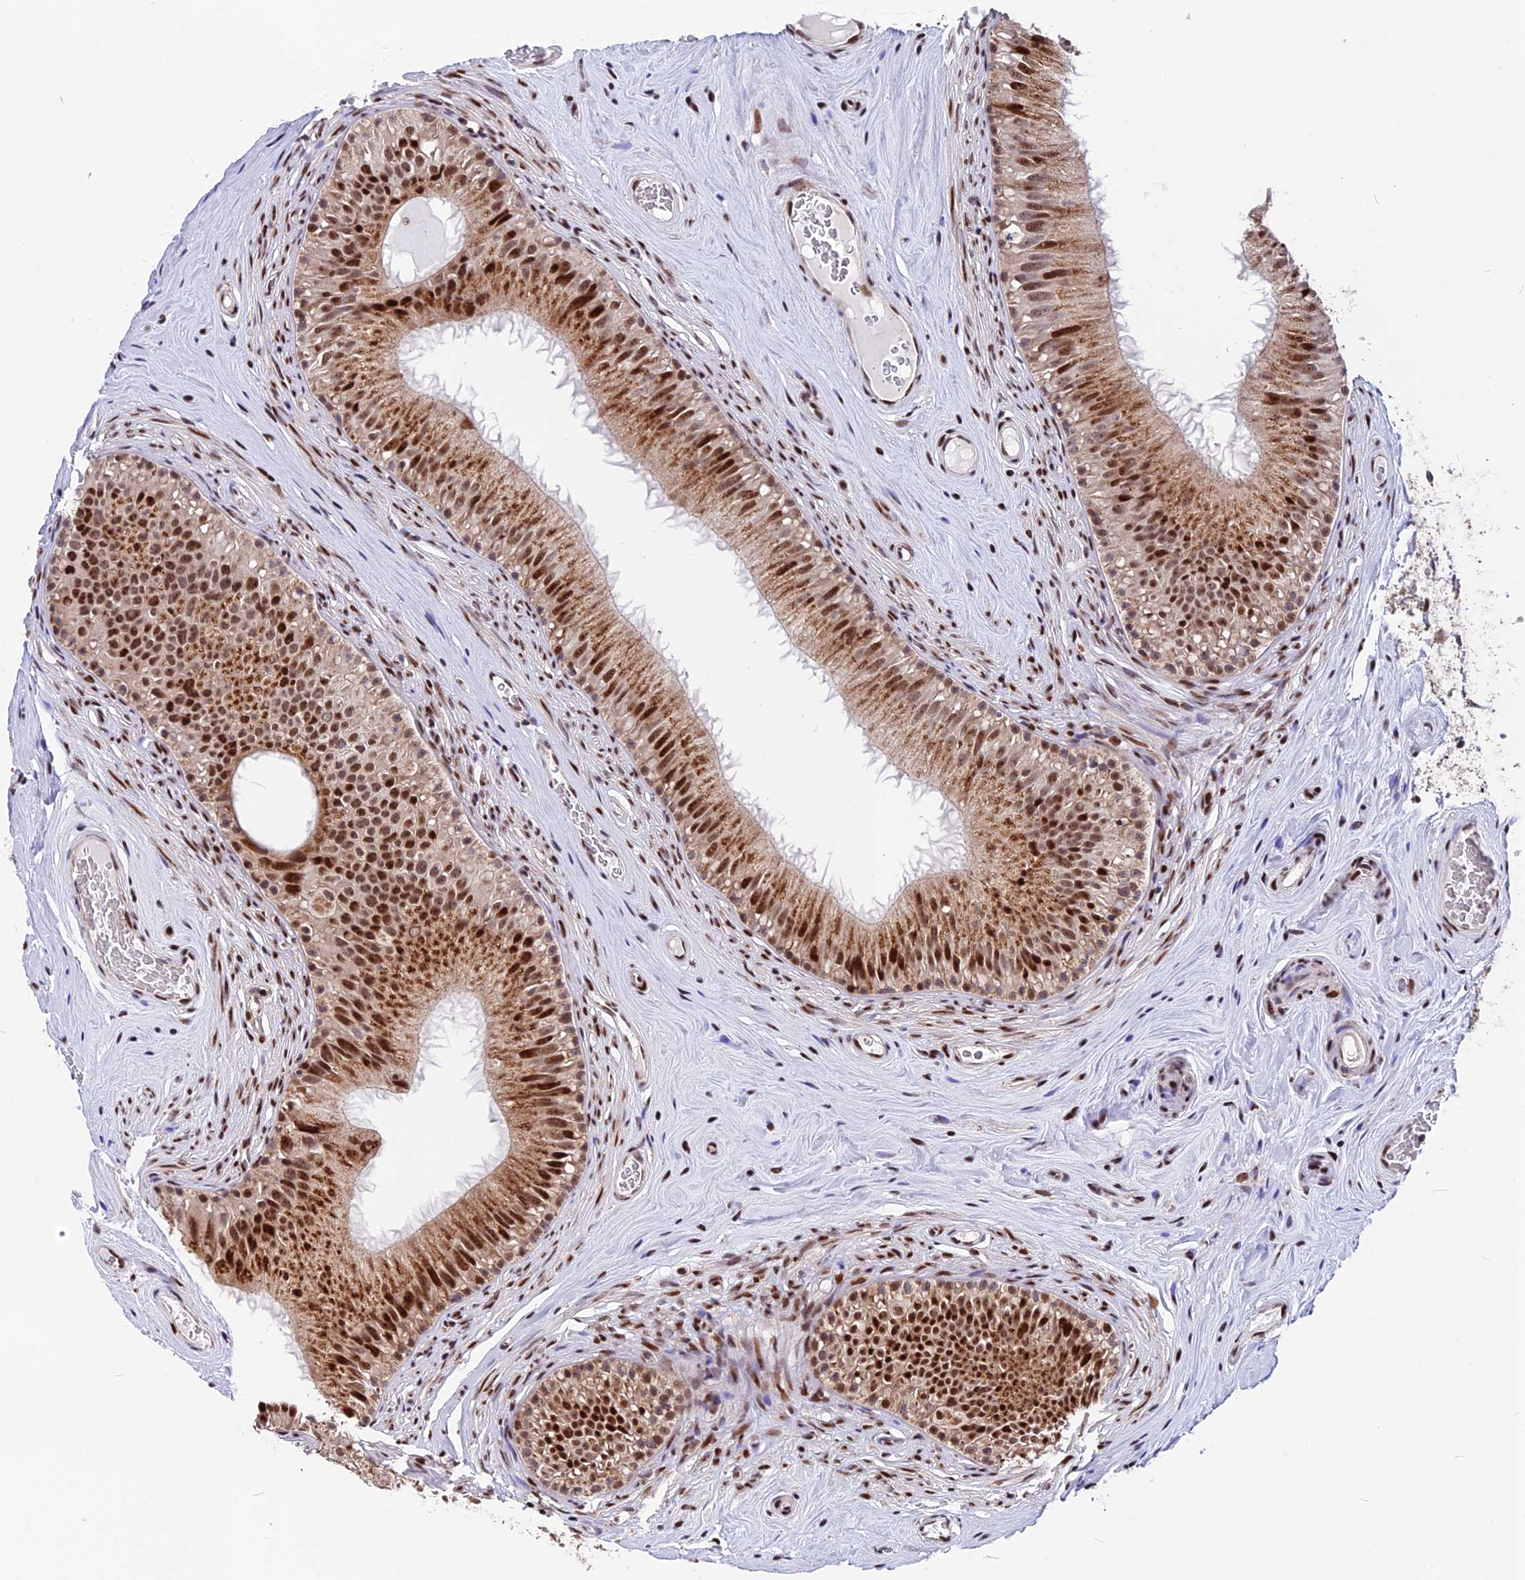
{"staining": {"intensity": "strong", "quantity": "25%-75%", "location": "cytoplasmic/membranous,nuclear"}, "tissue": "epididymis", "cell_type": "Glandular cells", "image_type": "normal", "snomed": [{"axis": "morphology", "description": "Normal tissue, NOS"}, {"axis": "topography", "description": "Epididymis"}], "caption": "An IHC micrograph of benign tissue is shown. Protein staining in brown shows strong cytoplasmic/membranous,nuclear positivity in epididymis within glandular cells.", "gene": "FAM174C", "patient": {"sex": "male", "age": 45}}